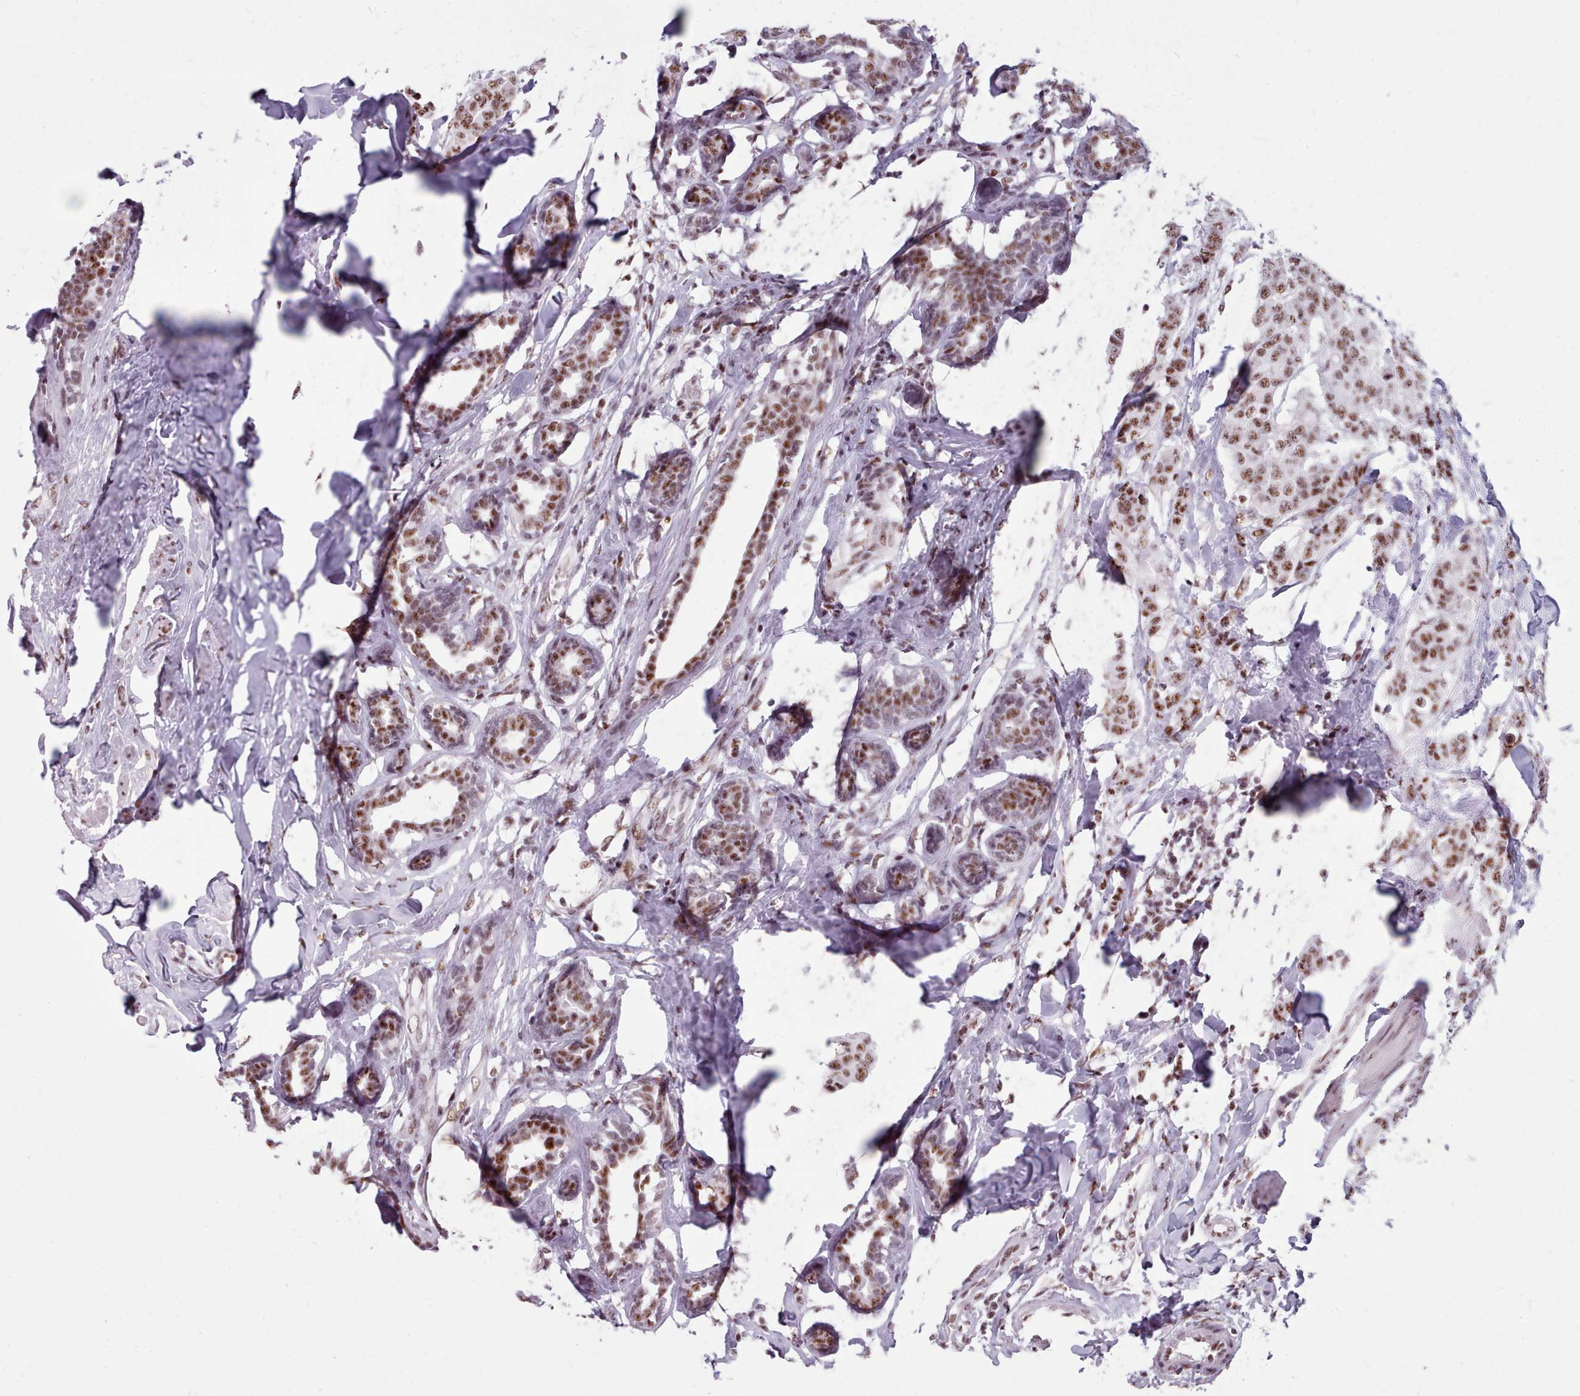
{"staining": {"intensity": "moderate", "quantity": ">75%", "location": "nuclear"}, "tissue": "breast cancer", "cell_type": "Tumor cells", "image_type": "cancer", "snomed": [{"axis": "morphology", "description": "Duct carcinoma"}, {"axis": "topography", "description": "Breast"}], "caption": "Immunohistochemistry photomicrograph of neoplastic tissue: human intraductal carcinoma (breast) stained using immunohistochemistry (IHC) reveals medium levels of moderate protein expression localized specifically in the nuclear of tumor cells, appearing as a nuclear brown color.", "gene": "SRRM1", "patient": {"sex": "female", "age": 40}}